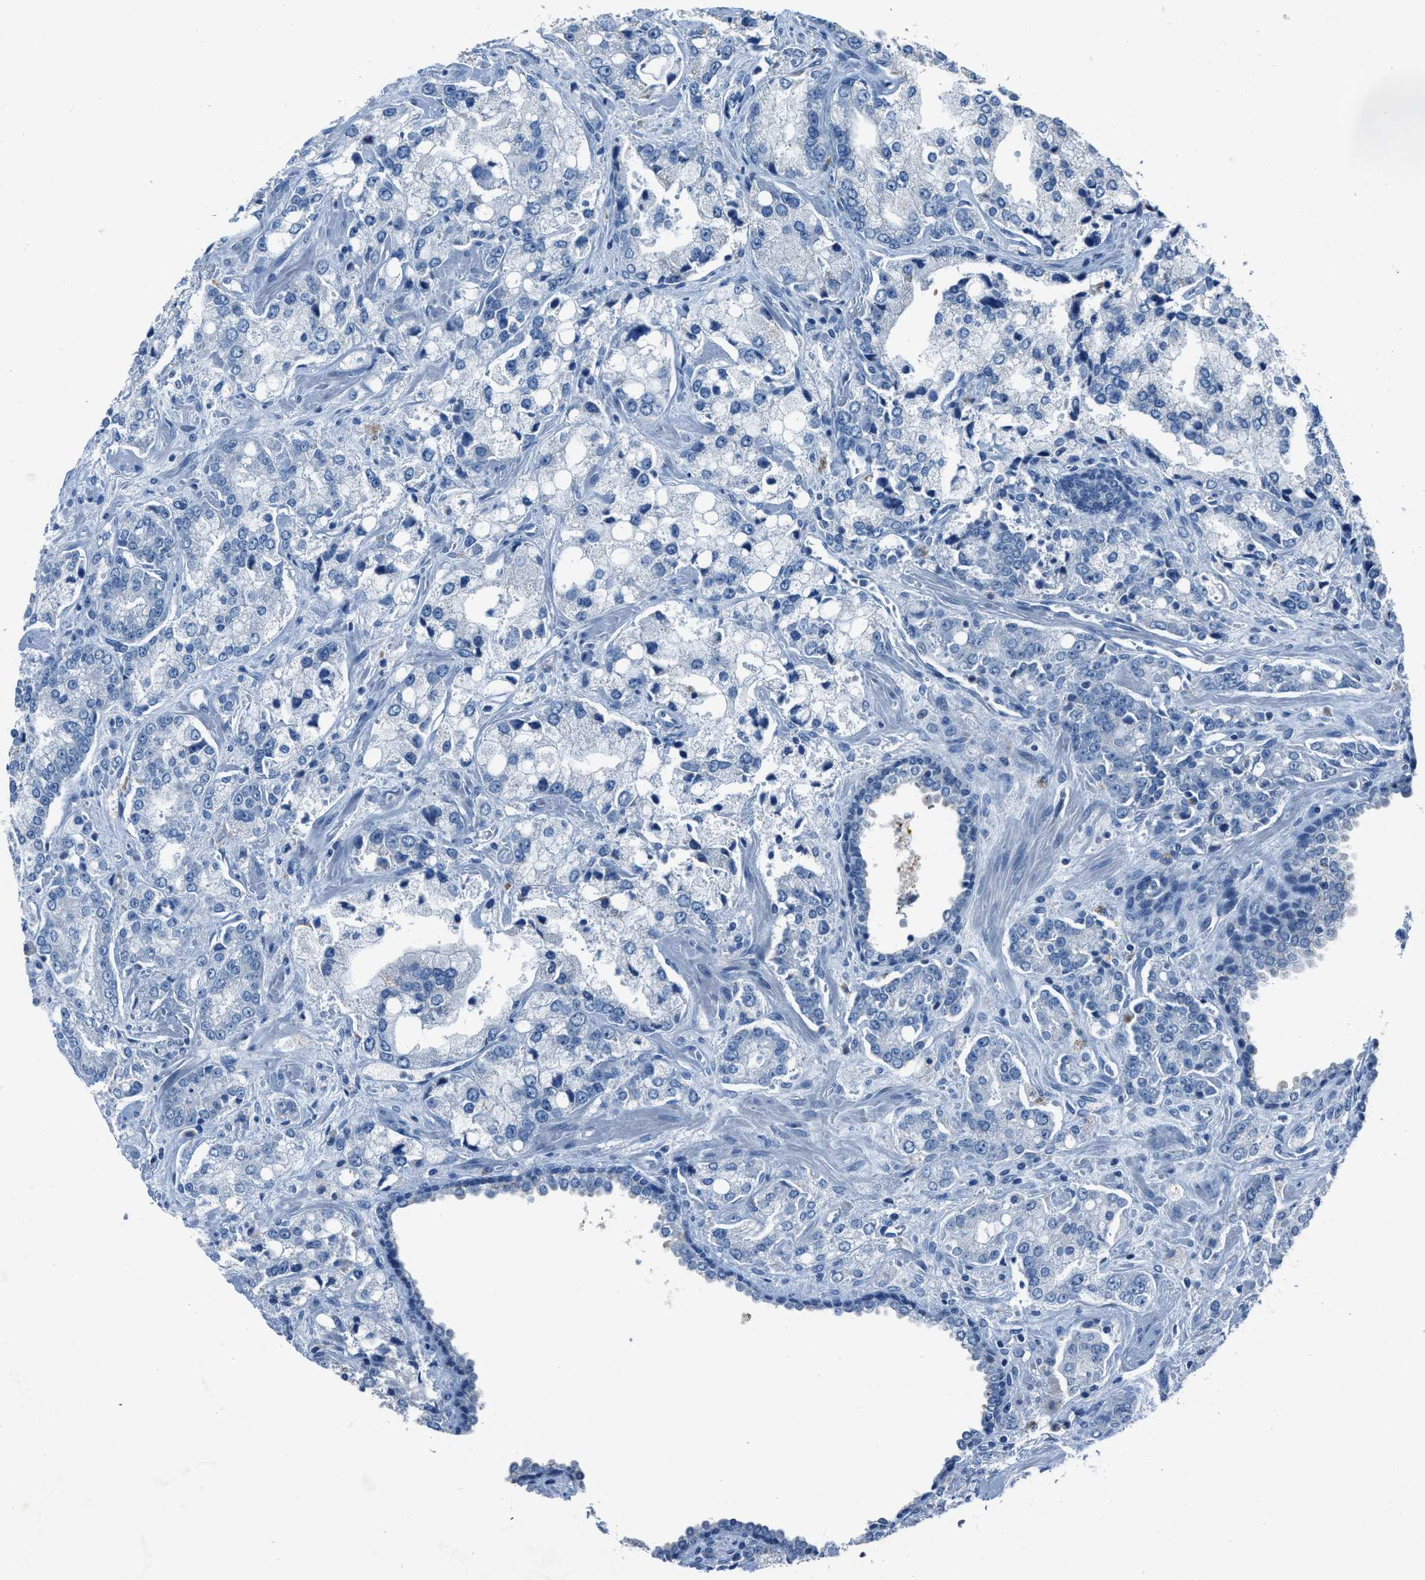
{"staining": {"intensity": "negative", "quantity": "none", "location": "none"}, "tissue": "prostate cancer", "cell_type": "Tumor cells", "image_type": "cancer", "snomed": [{"axis": "morphology", "description": "Adenocarcinoma, High grade"}, {"axis": "topography", "description": "Prostate"}], "caption": "This is an immunohistochemistry (IHC) image of human adenocarcinoma (high-grade) (prostate). There is no expression in tumor cells.", "gene": "ADAM2", "patient": {"sex": "male", "age": 67}}